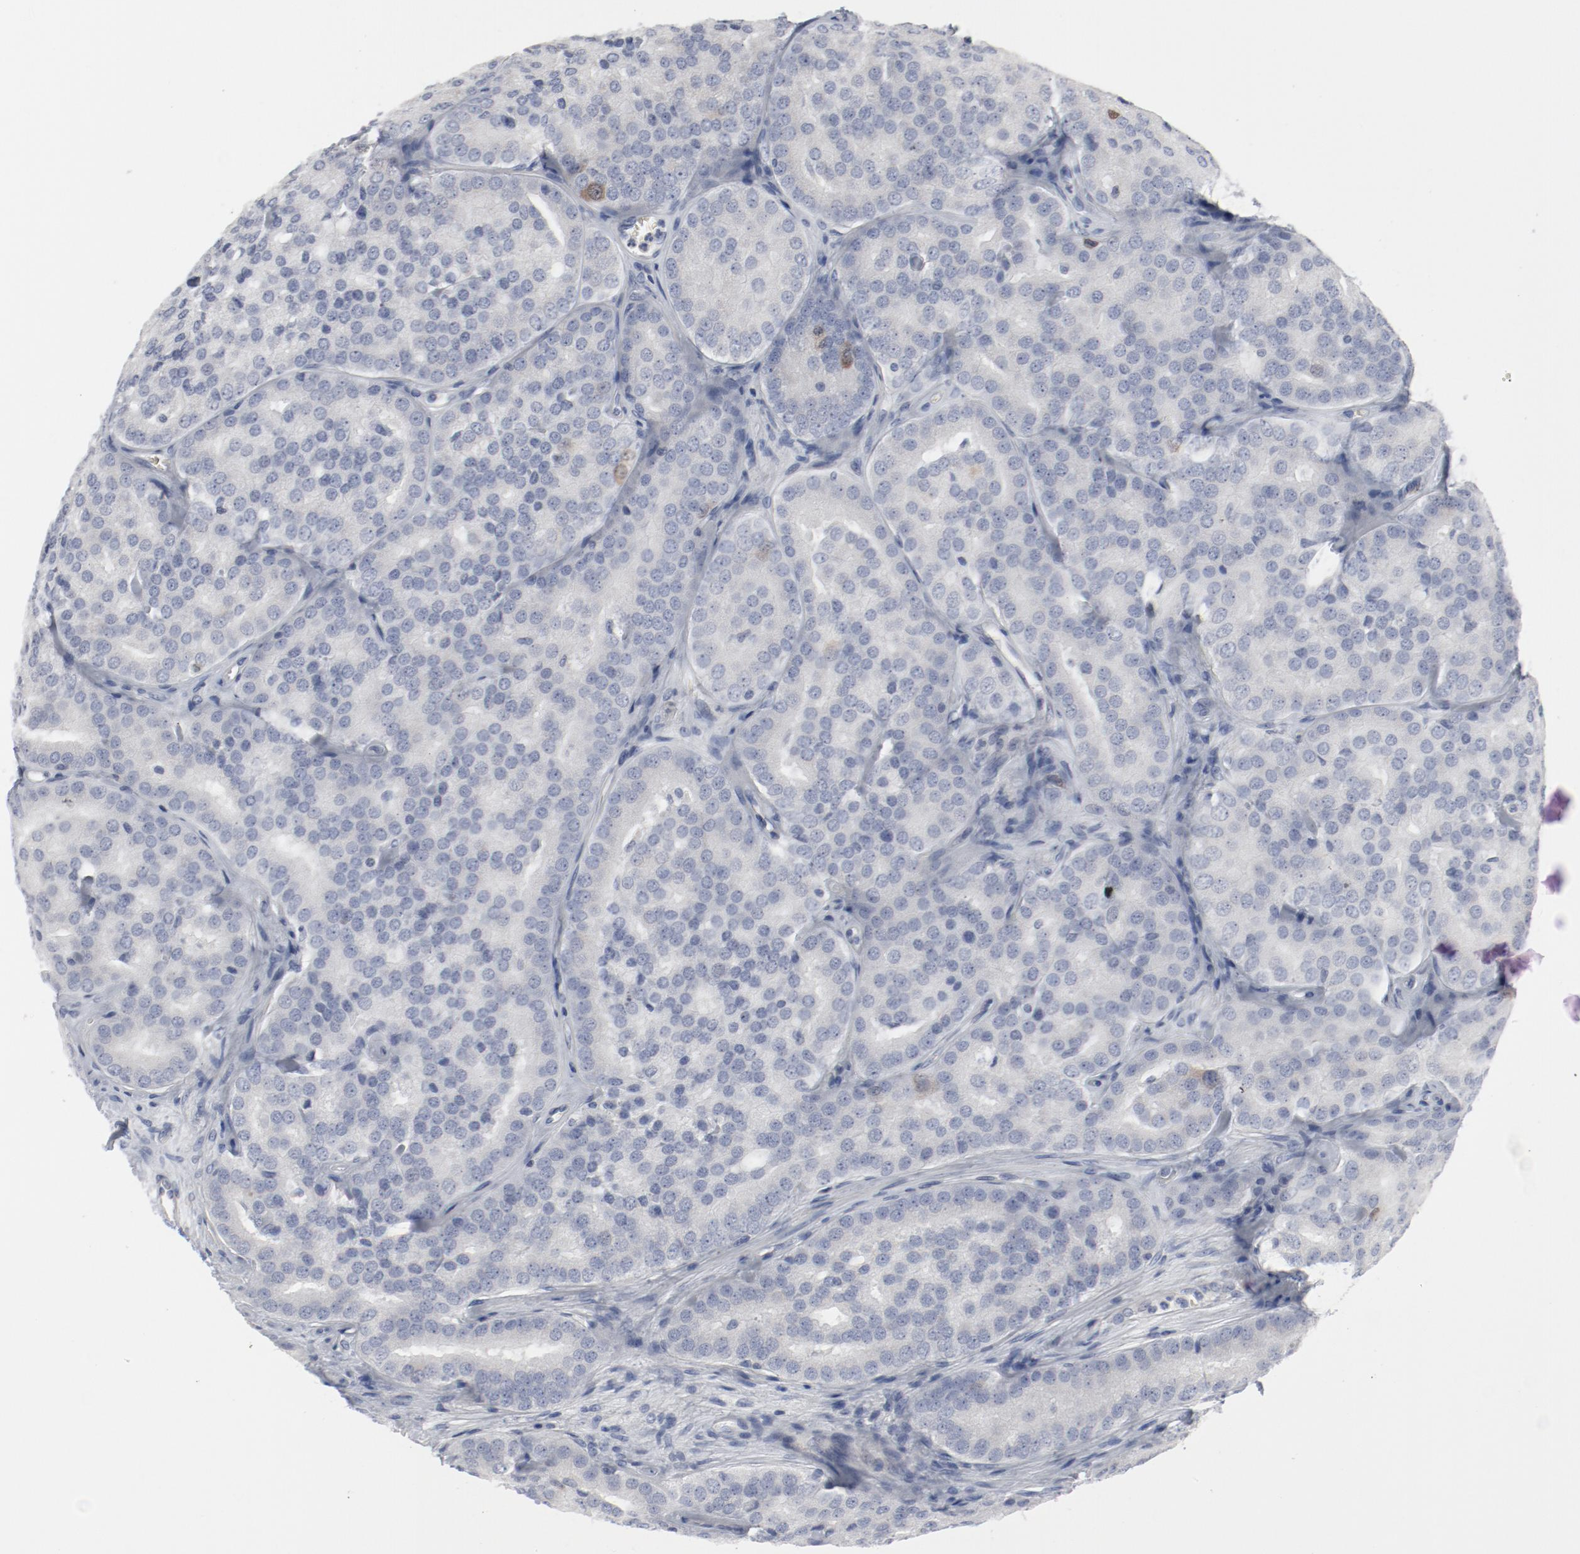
{"staining": {"intensity": "moderate", "quantity": "<25%", "location": "cytoplasmic/membranous,nuclear"}, "tissue": "prostate cancer", "cell_type": "Tumor cells", "image_type": "cancer", "snomed": [{"axis": "morphology", "description": "Adenocarcinoma, High grade"}, {"axis": "topography", "description": "Prostate"}], "caption": "This micrograph demonstrates immunohistochemistry (IHC) staining of human prostate cancer (high-grade adenocarcinoma), with low moderate cytoplasmic/membranous and nuclear positivity in approximately <25% of tumor cells.", "gene": "CDK1", "patient": {"sex": "male", "age": 64}}